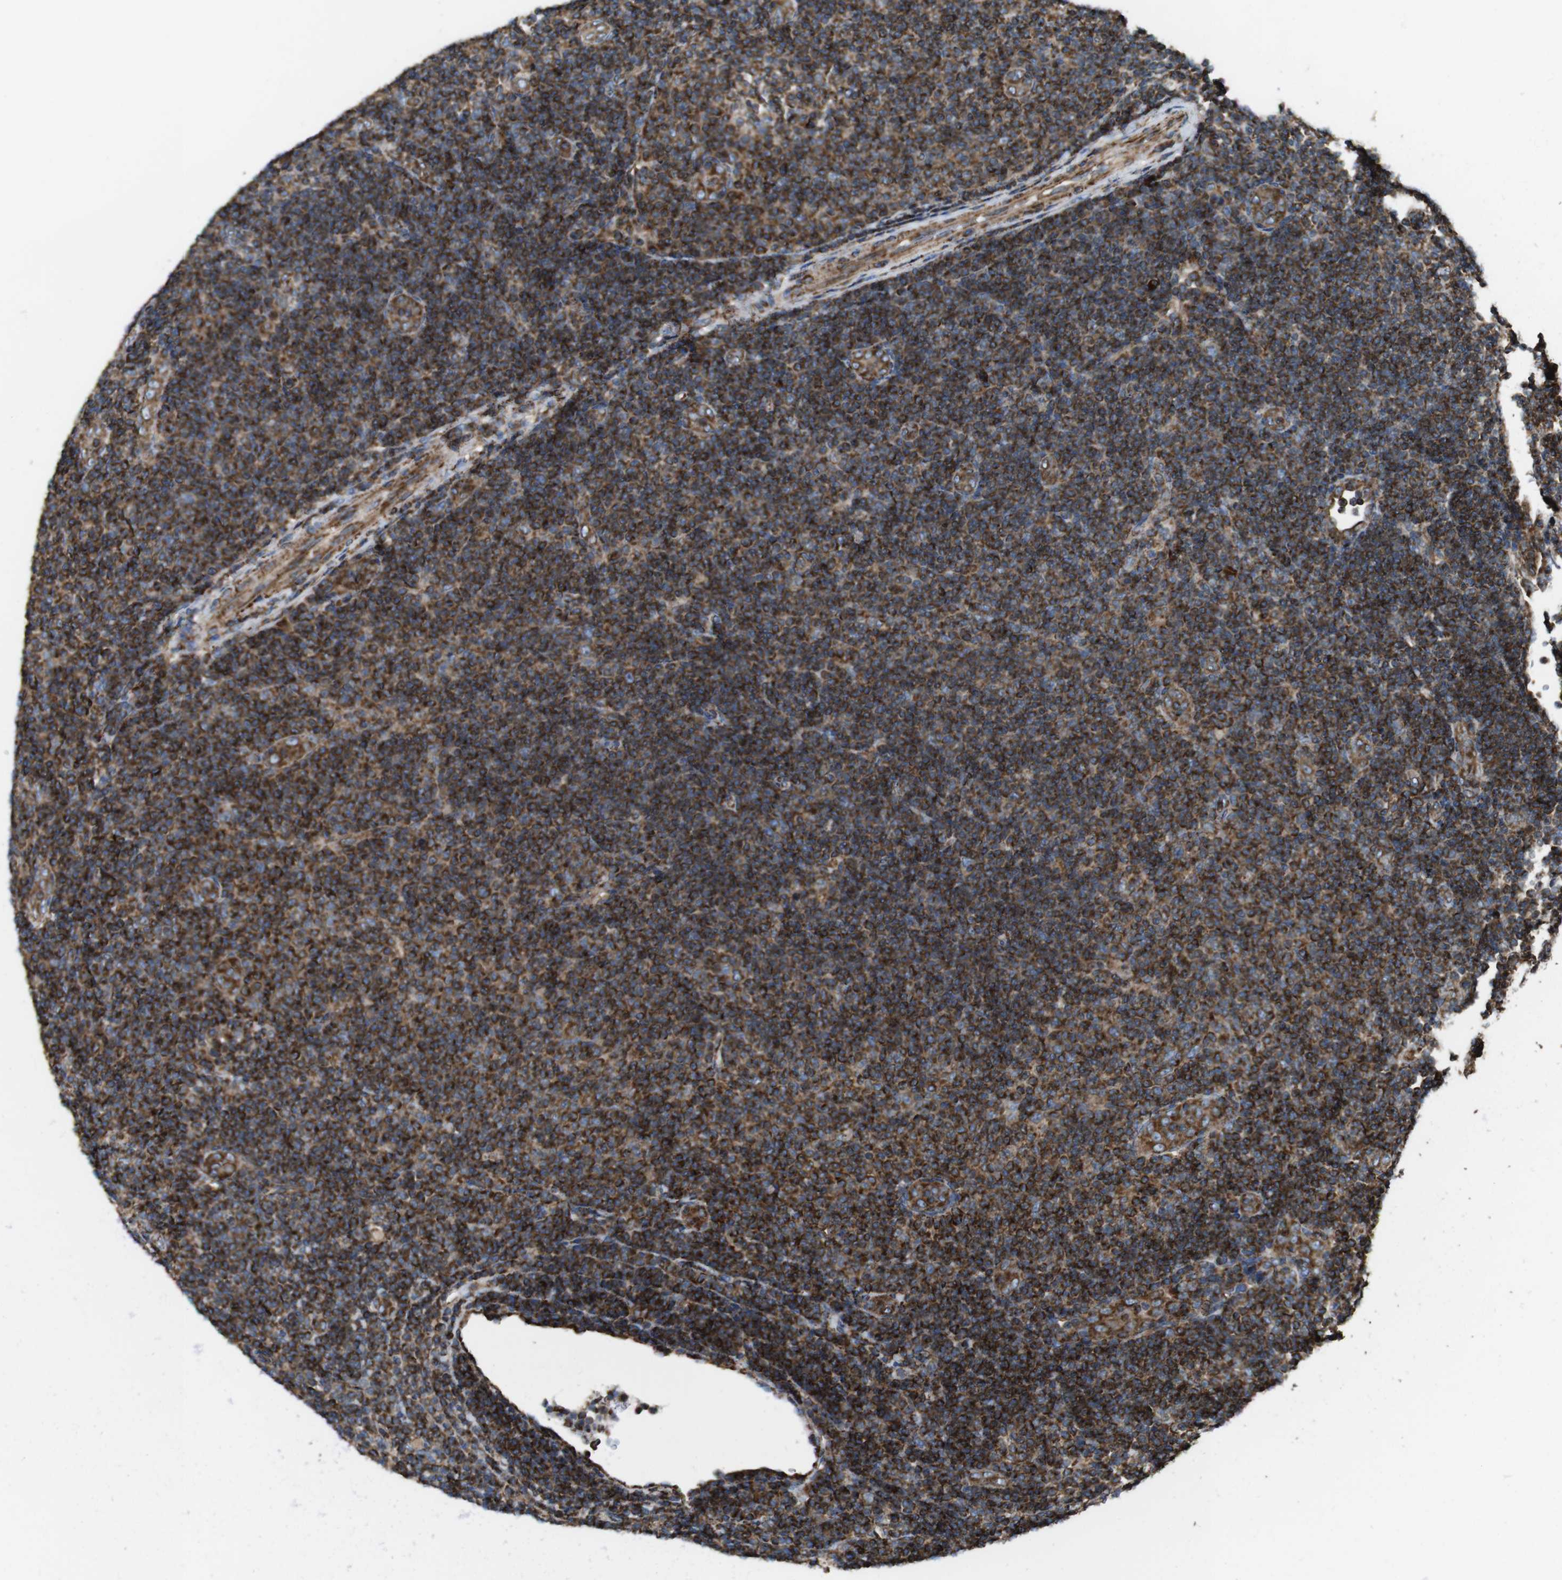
{"staining": {"intensity": "moderate", "quantity": ">75%", "location": "cytoplasmic/membranous"}, "tissue": "lymphoma", "cell_type": "Tumor cells", "image_type": "cancer", "snomed": [{"axis": "morphology", "description": "Malignant lymphoma, non-Hodgkin's type, Low grade"}, {"axis": "topography", "description": "Lymph node"}], "caption": "Protein positivity by immunohistochemistry (IHC) demonstrates moderate cytoplasmic/membranous expression in about >75% of tumor cells in lymphoma. (Stains: DAB (3,3'-diaminobenzidine) in brown, nuclei in blue, Microscopy: brightfield microscopy at high magnification).", "gene": "HK1", "patient": {"sex": "male", "age": 83}}